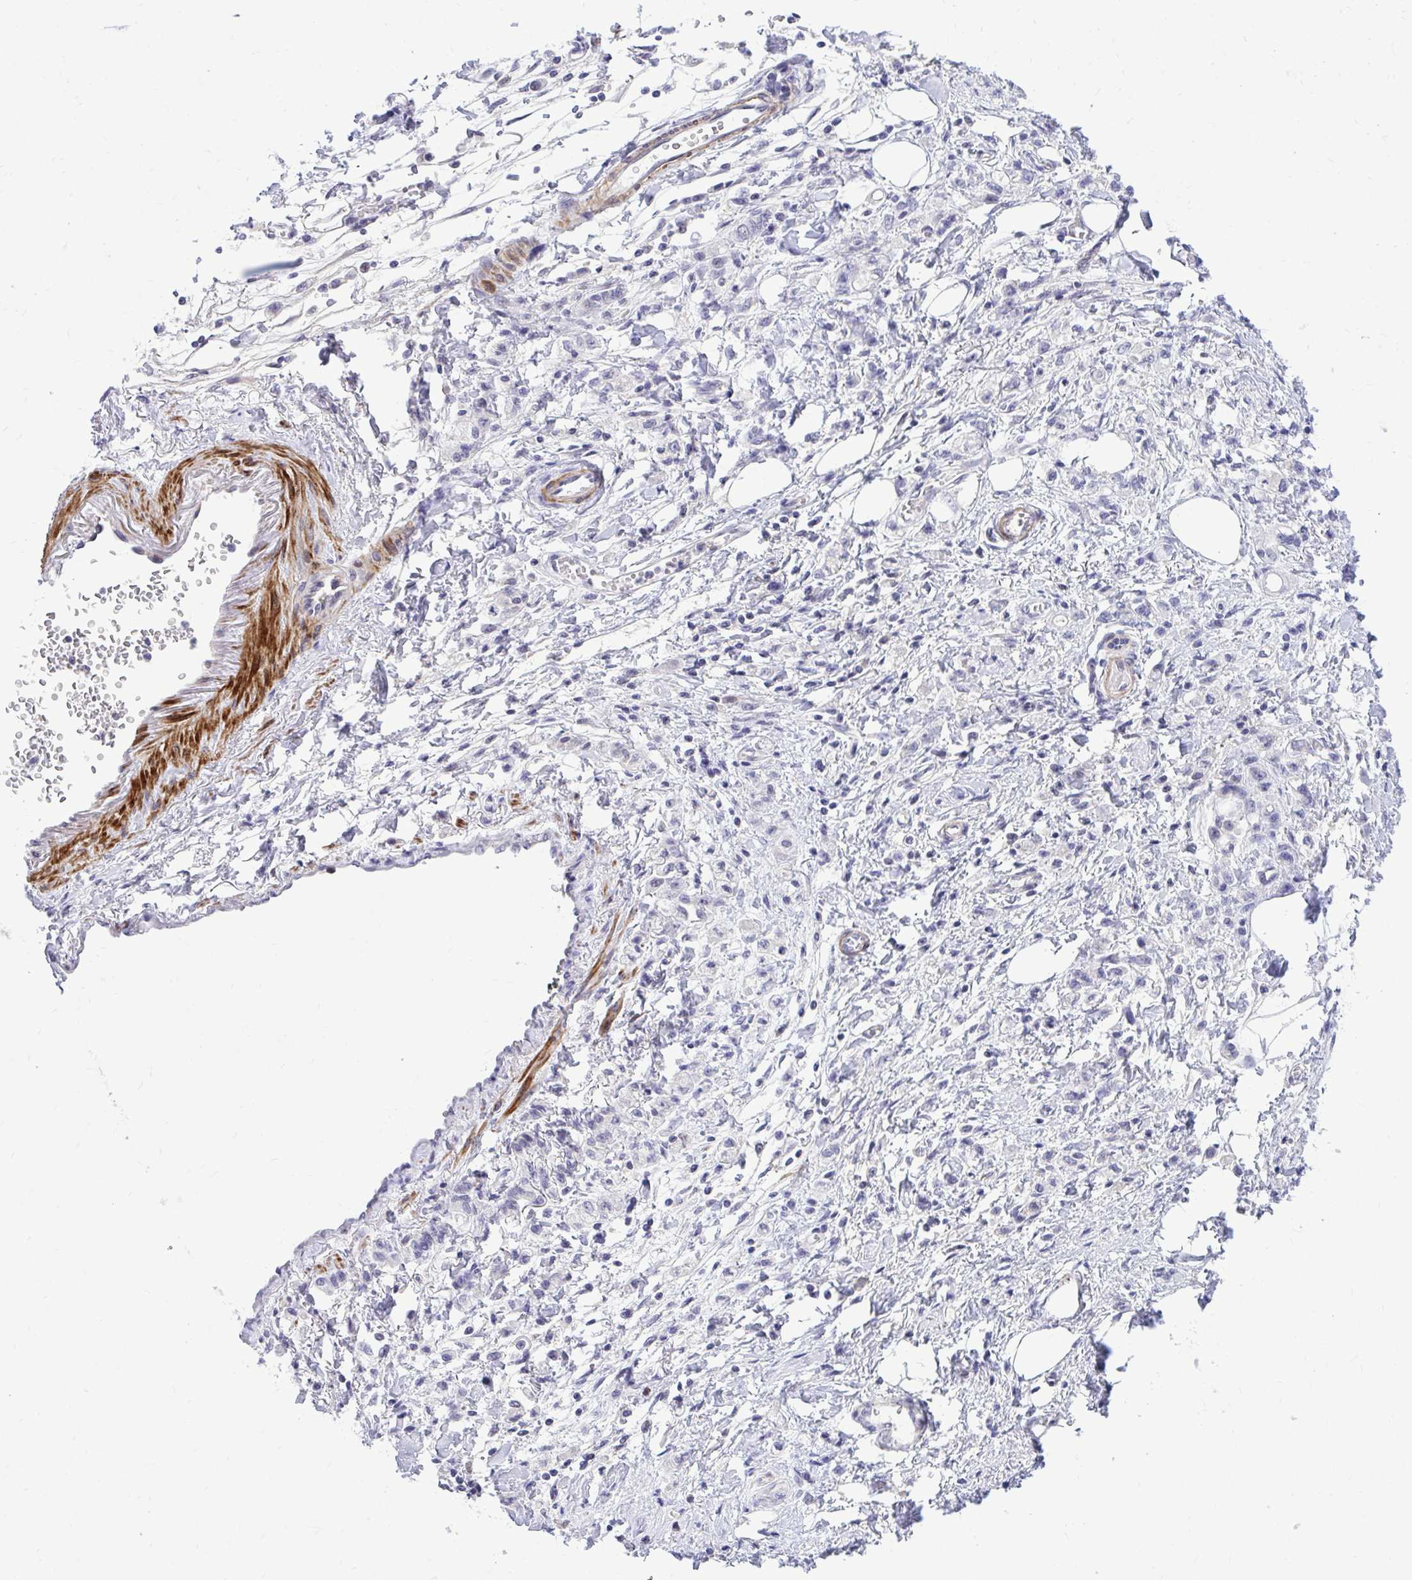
{"staining": {"intensity": "negative", "quantity": "none", "location": "none"}, "tissue": "stomach cancer", "cell_type": "Tumor cells", "image_type": "cancer", "snomed": [{"axis": "morphology", "description": "Adenocarcinoma, NOS"}, {"axis": "topography", "description": "Stomach"}], "caption": "A histopathology image of human stomach cancer (adenocarcinoma) is negative for staining in tumor cells. (Stains: DAB (3,3'-diaminobenzidine) immunohistochemistry (IHC) with hematoxylin counter stain, Microscopy: brightfield microscopy at high magnification).", "gene": "ZBTB25", "patient": {"sex": "male", "age": 77}}